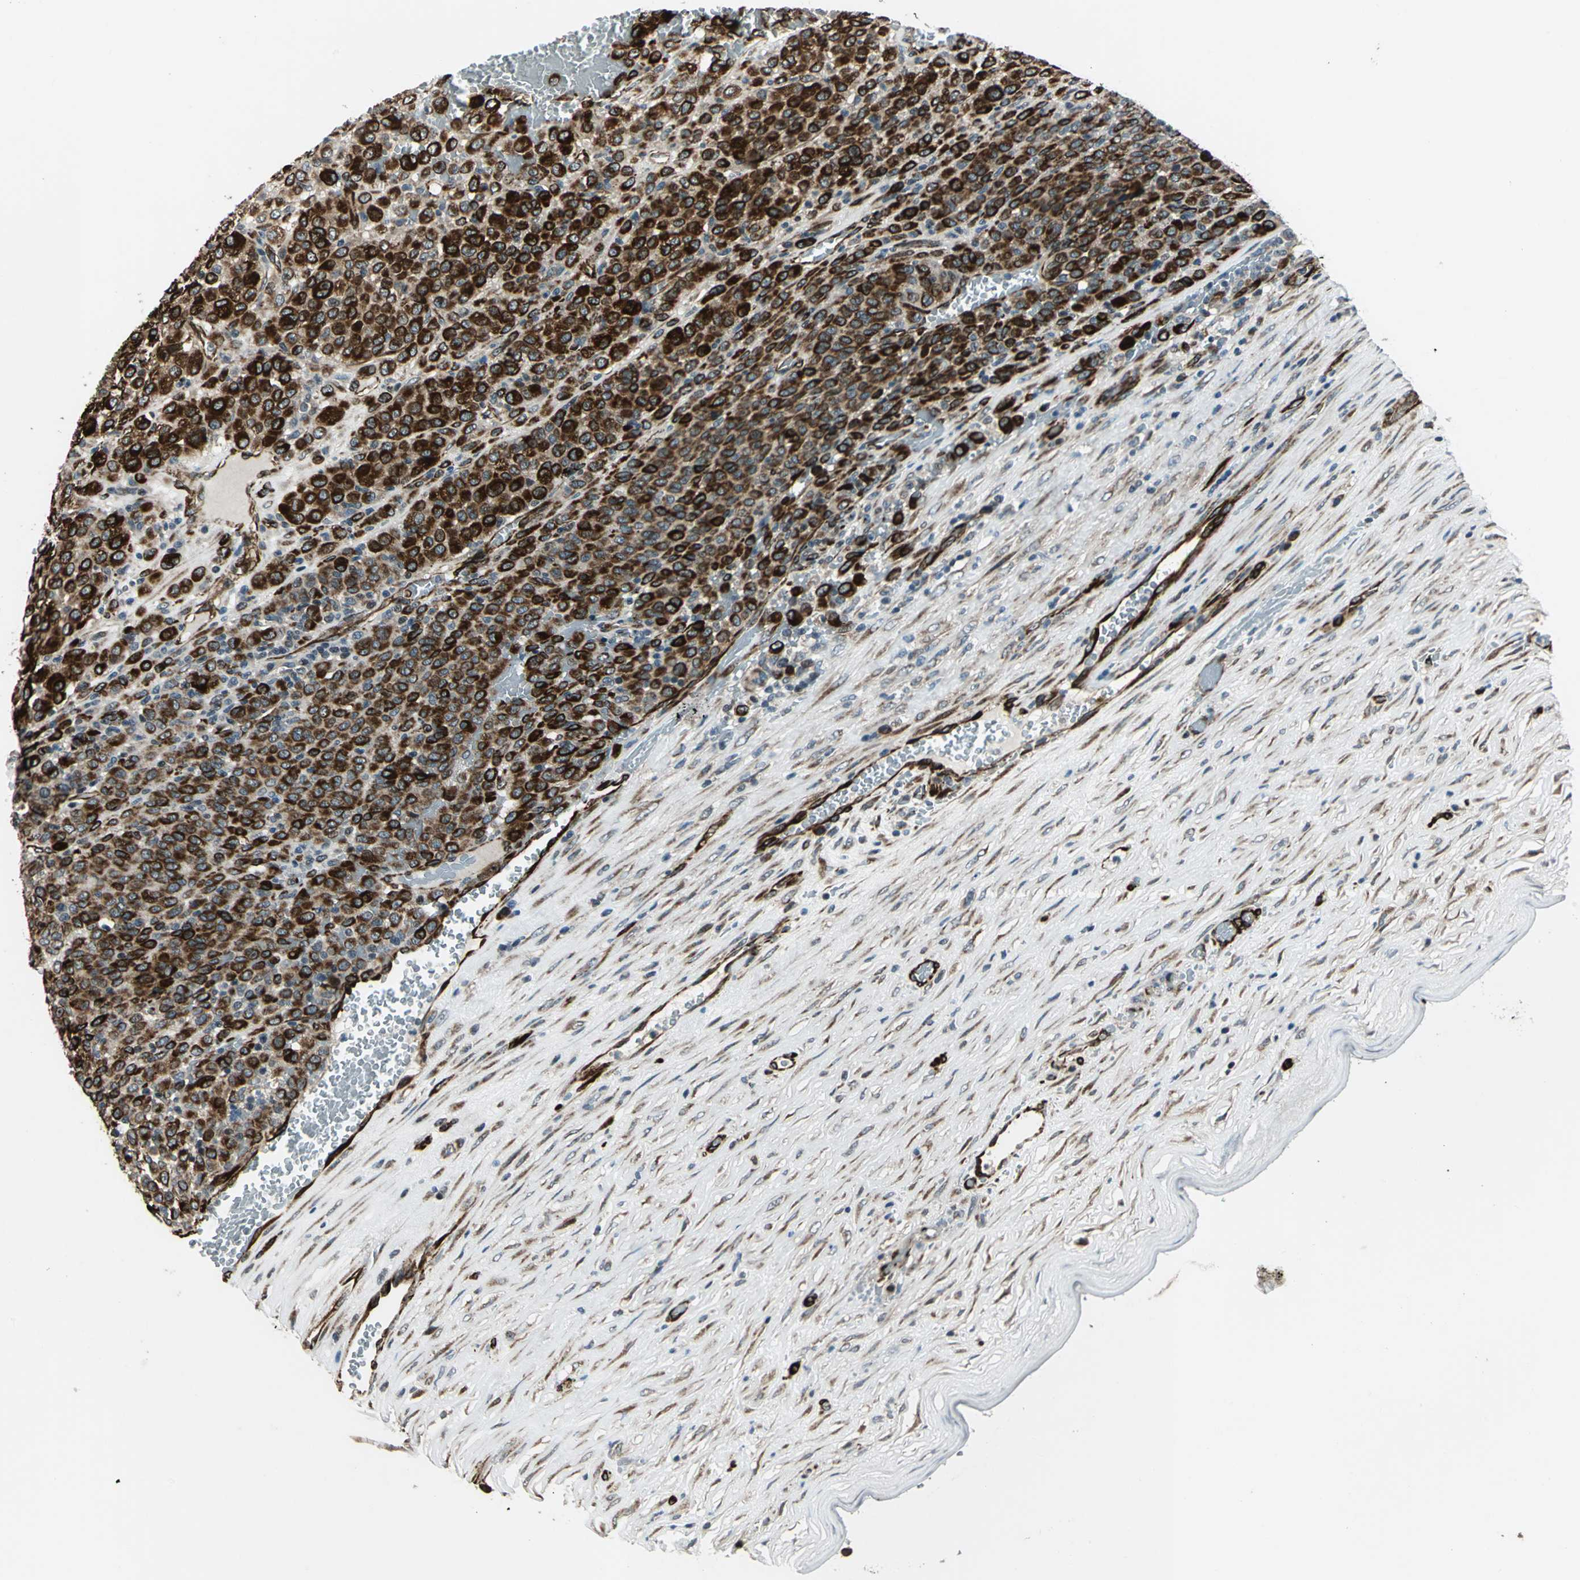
{"staining": {"intensity": "strong", "quantity": ">75%", "location": "cytoplasmic/membranous"}, "tissue": "melanoma", "cell_type": "Tumor cells", "image_type": "cancer", "snomed": [{"axis": "morphology", "description": "Malignant melanoma, Metastatic site"}, {"axis": "topography", "description": "Pancreas"}], "caption": "Immunohistochemical staining of human melanoma reveals high levels of strong cytoplasmic/membranous protein staining in about >75% of tumor cells.", "gene": "EXD2", "patient": {"sex": "female", "age": 30}}